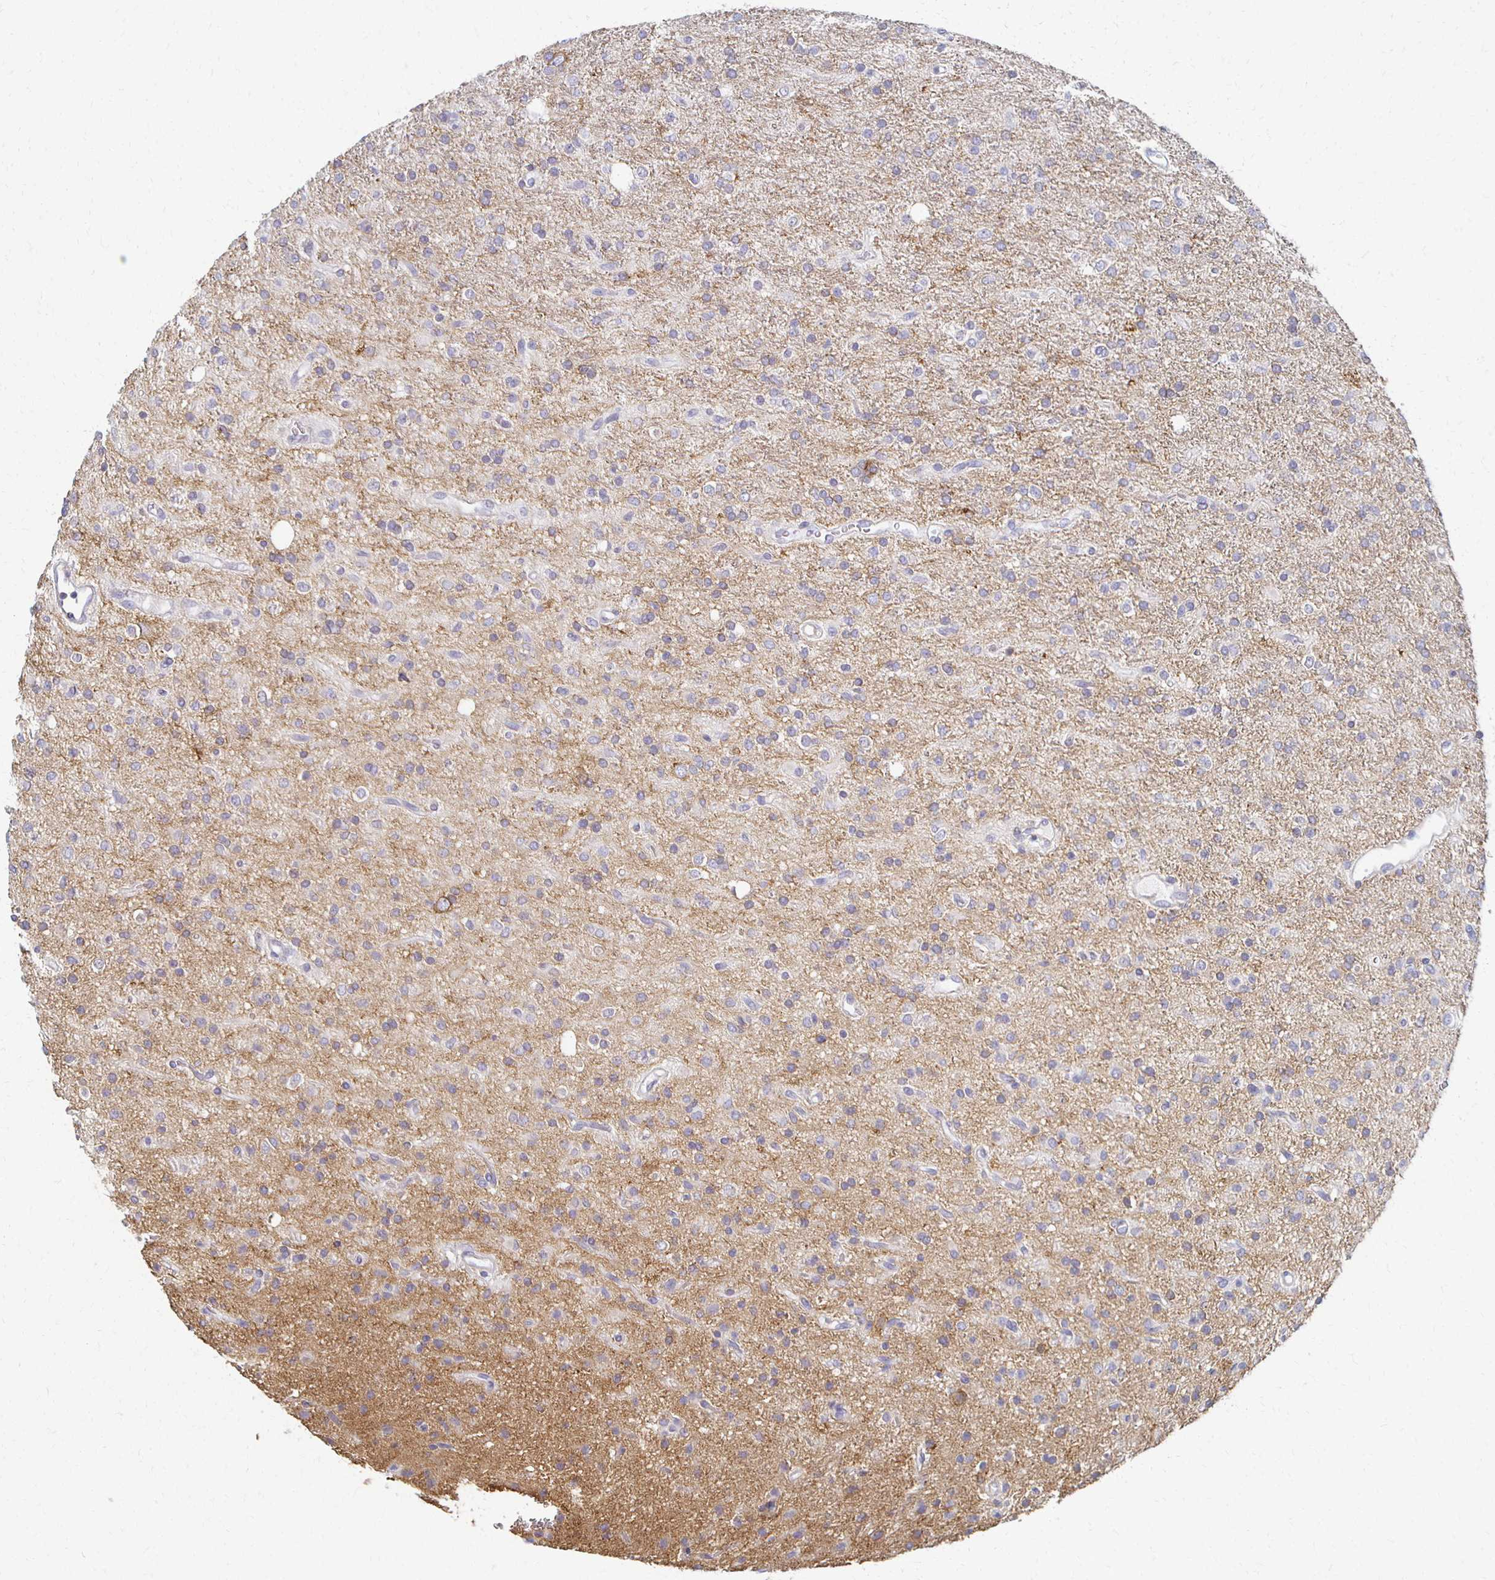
{"staining": {"intensity": "negative", "quantity": "none", "location": "none"}, "tissue": "glioma", "cell_type": "Tumor cells", "image_type": "cancer", "snomed": [{"axis": "morphology", "description": "Glioma, malignant, Low grade"}, {"axis": "topography", "description": "Brain"}], "caption": "Protein analysis of low-grade glioma (malignant) demonstrates no significant staining in tumor cells. (Immunohistochemistry, brightfield microscopy, high magnification).", "gene": "ATP1A3", "patient": {"sex": "female", "age": 33}}